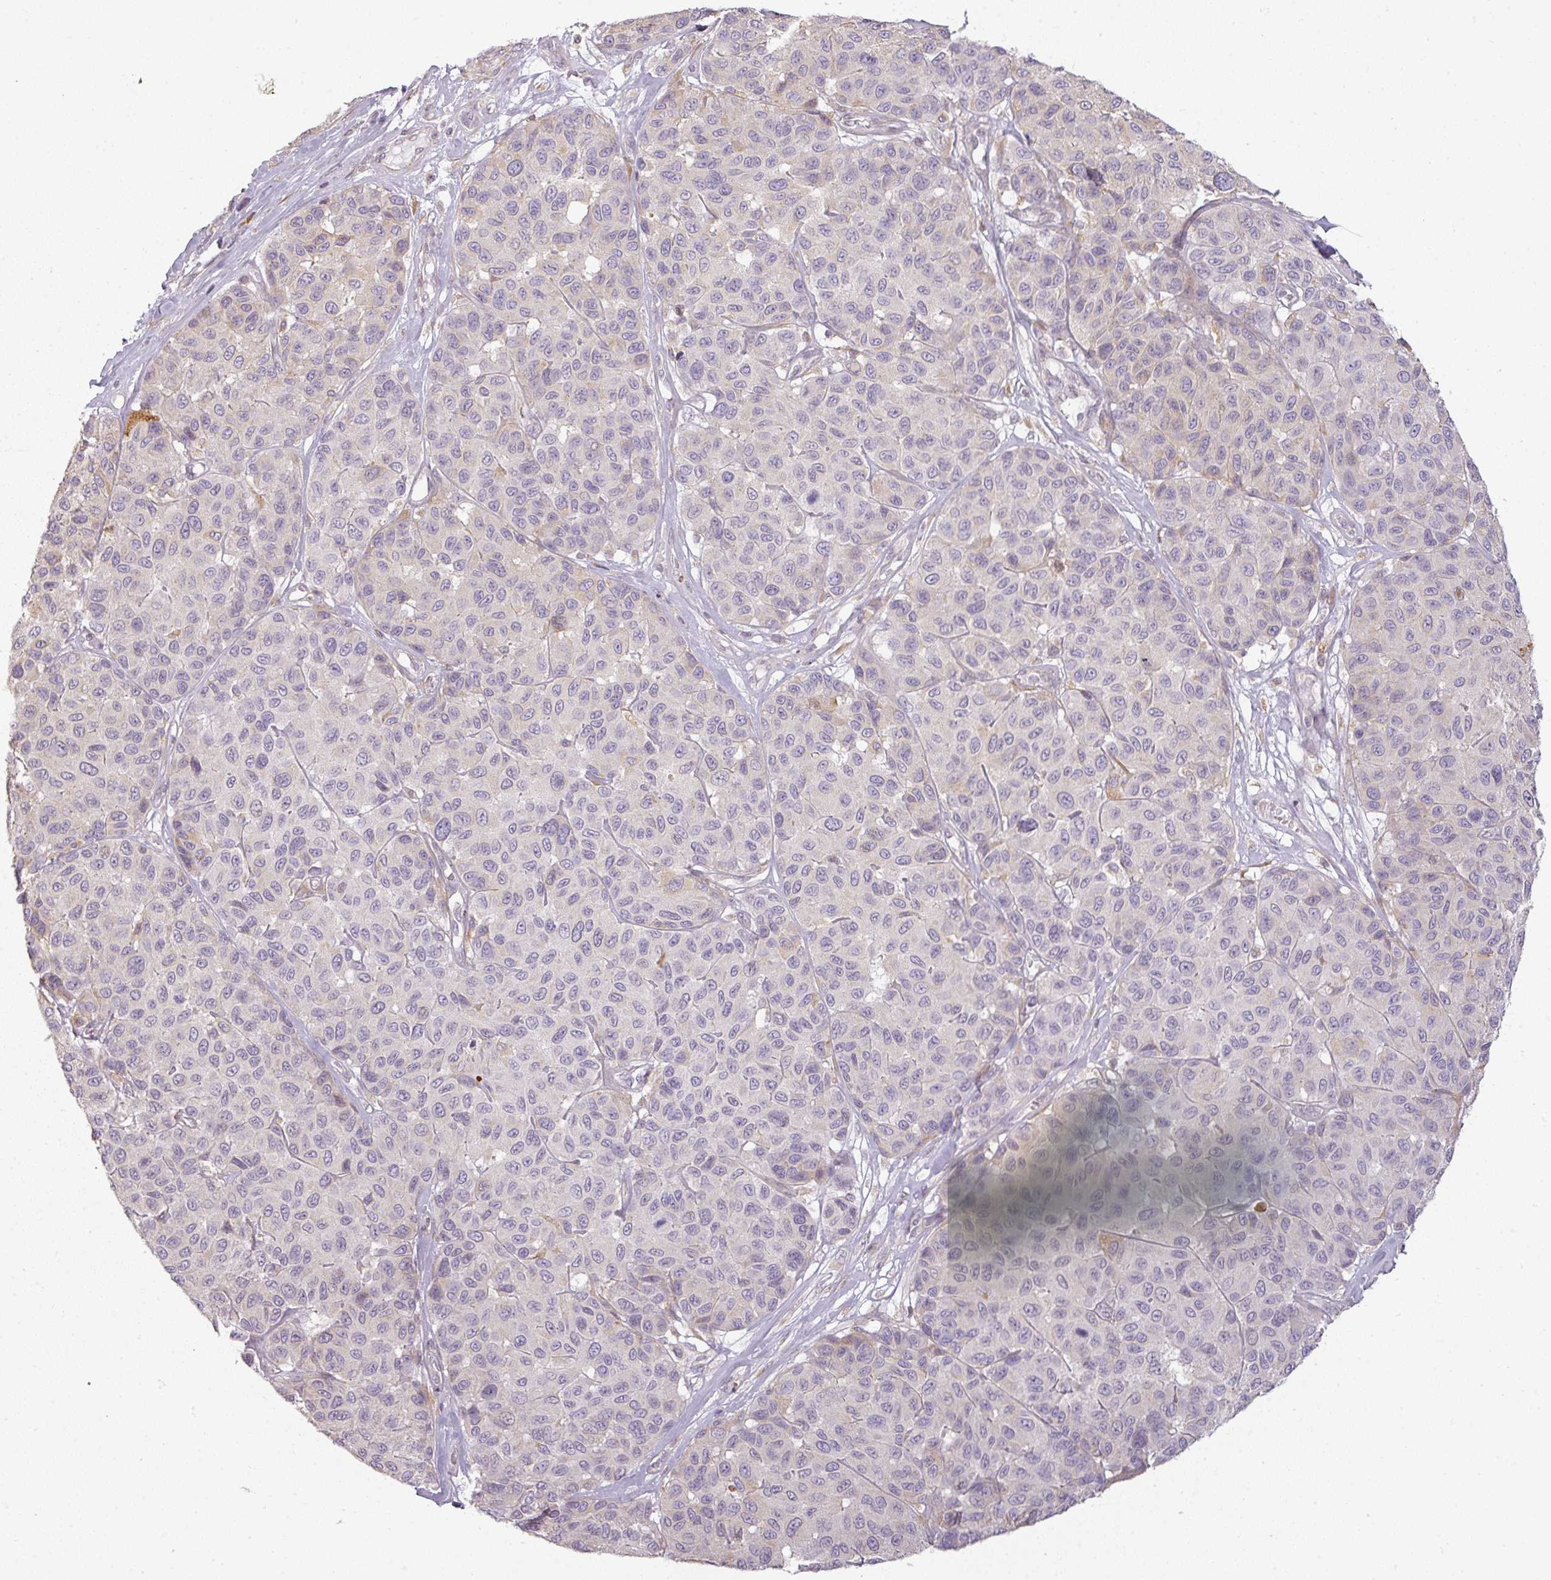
{"staining": {"intensity": "negative", "quantity": "none", "location": "none"}, "tissue": "melanoma", "cell_type": "Tumor cells", "image_type": "cancer", "snomed": [{"axis": "morphology", "description": "Malignant melanoma, NOS"}, {"axis": "topography", "description": "Skin"}], "caption": "An IHC micrograph of malignant melanoma is shown. There is no staining in tumor cells of malignant melanoma. (Stains: DAB (3,3'-diaminobenzidine) immunohistochemistry (IHC) with hematoxylin counter stain, Microscopy: brightfield microscopy at high magnification).", "gene": "CCDC144A", "patient": {"sex": "female", "age": 66}}